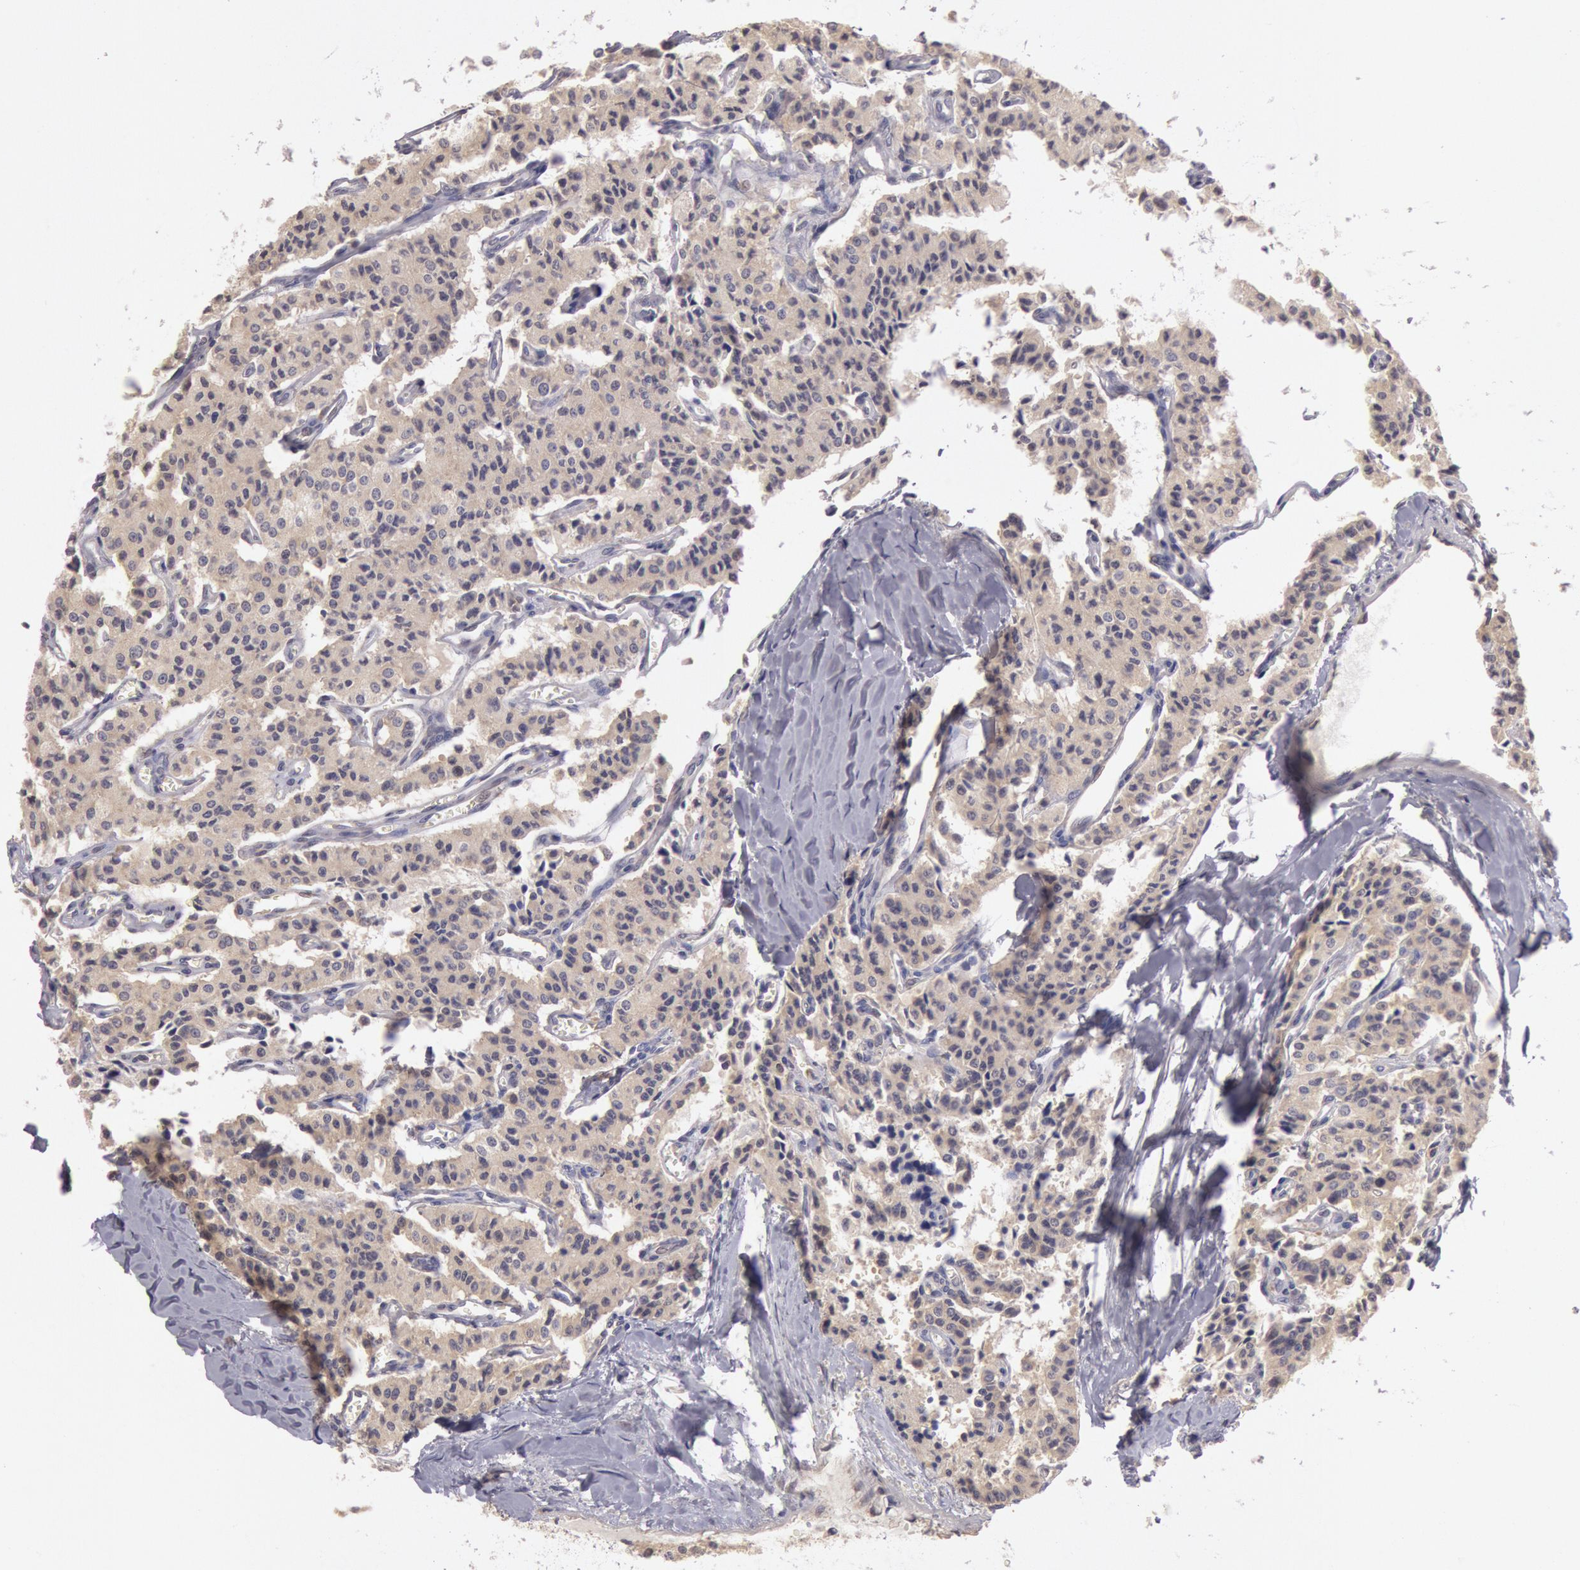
{"staining": {"intensity": "moderate", "quantity": ">75%", "location": "cytoplasmic/membranous"}, "tissue": "carcinoid", "cell_type": "Tumor cells", "image_type": "cancer", "snomed": [{"axis": "morphology", "description": "Carcinoid, malignant, NOS"}, {"axis": "topography", "description": "Bronchus"}], "caption": "Protein positivity by immunohistochemistry (IHC) displays moderate cytoplasmic/membranous positivity in approximately >75% of tumor cells in malignant carcinoid.", "gene": "NMT2", "patient": {"sex": "male", "age": 55}}